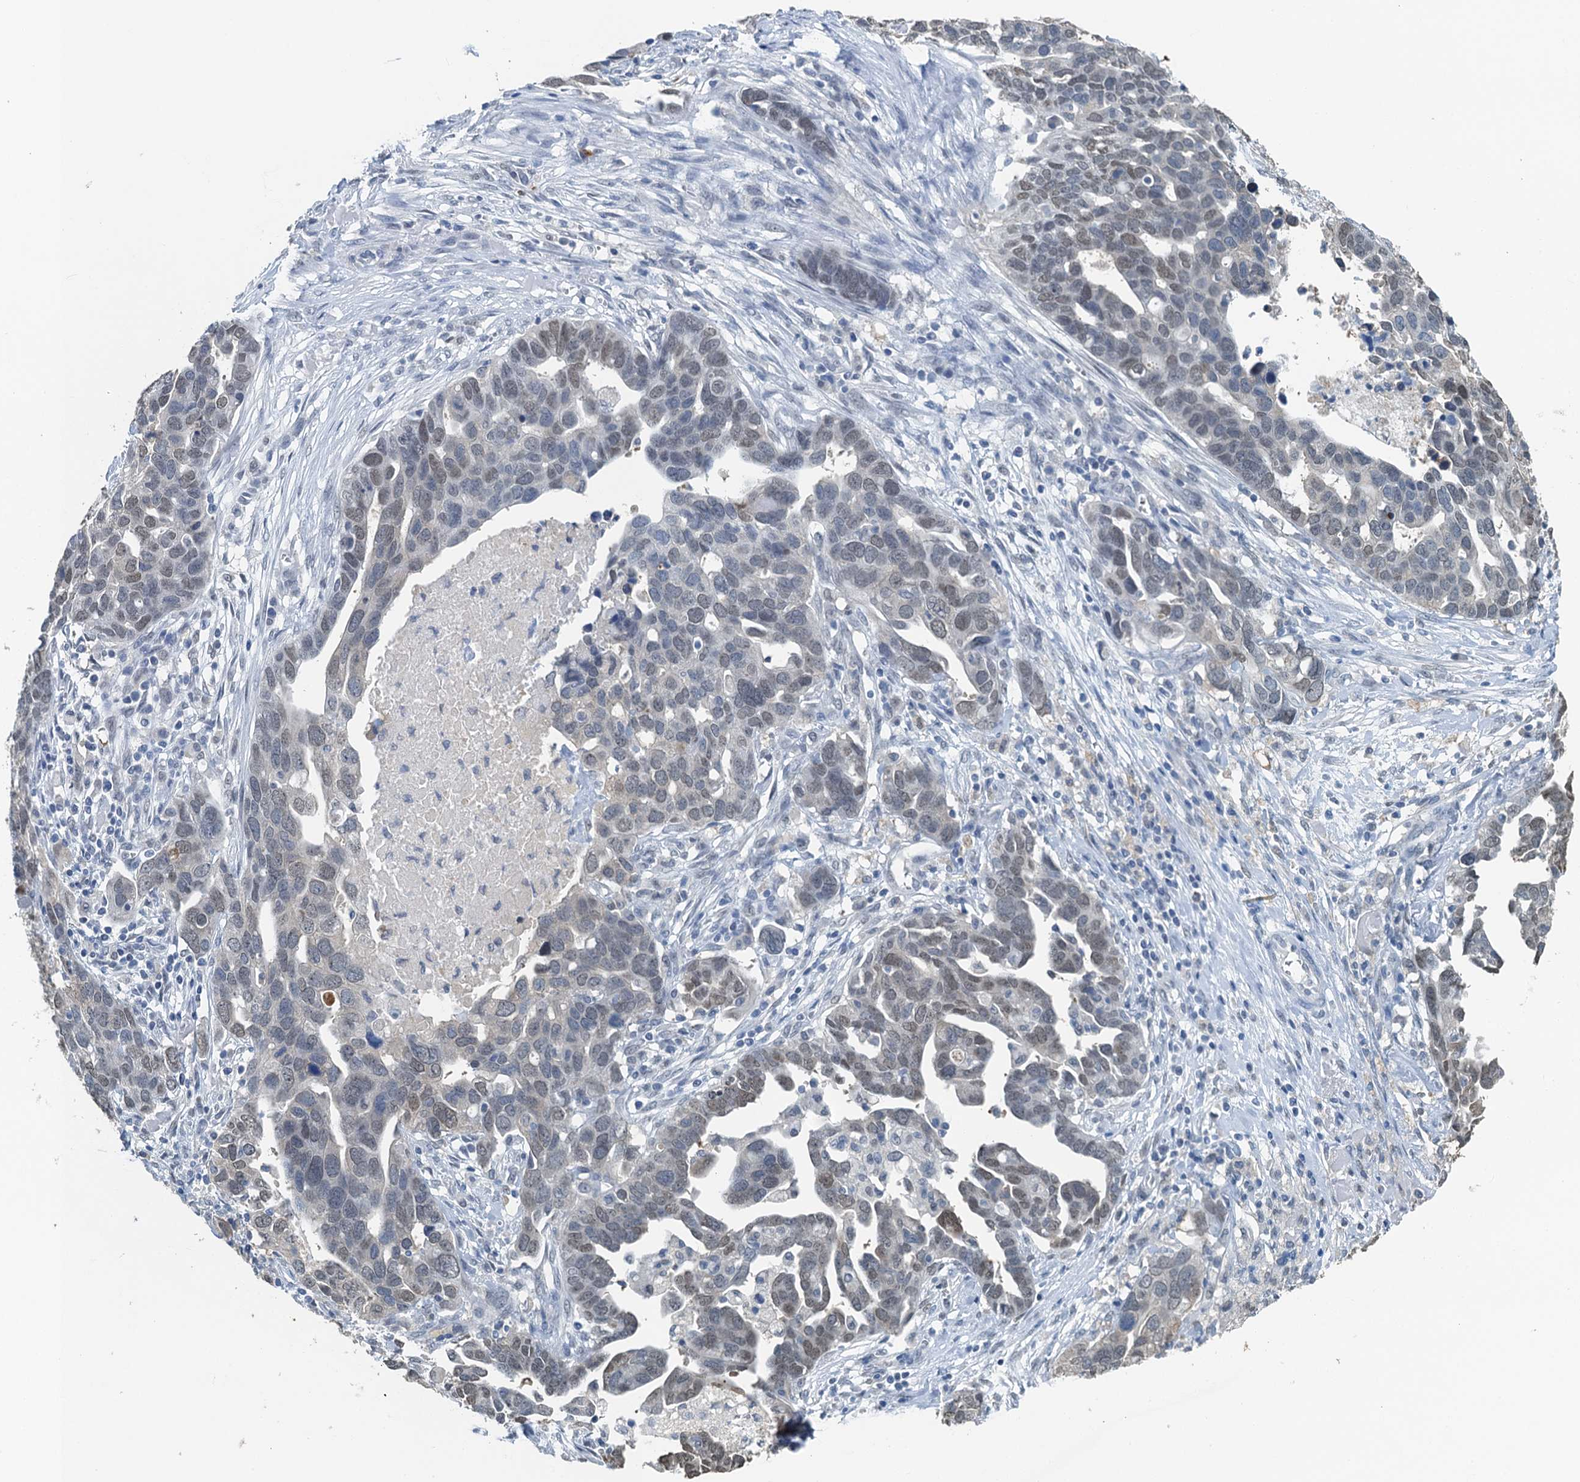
{"staining": {"intensity": "weak", "quantity": "<25%", "location": "nuclear"}, "tissue": "ovarian cancer", "cell_type": "Tumor cells", "image_type": "cancer", "snomed": [{"axis": "morphology", "description": "Cystadenocarcinoma, serous, NOS"}, {"axis": "topography", "description": "Ovary"}], "caption": "The histopathology image demonstrates no significant staining in tumor cells of ovarian serous cystadenocarcinoma.", "gene": "AHCY", "patient": {"sex": "female", "age": 54}}